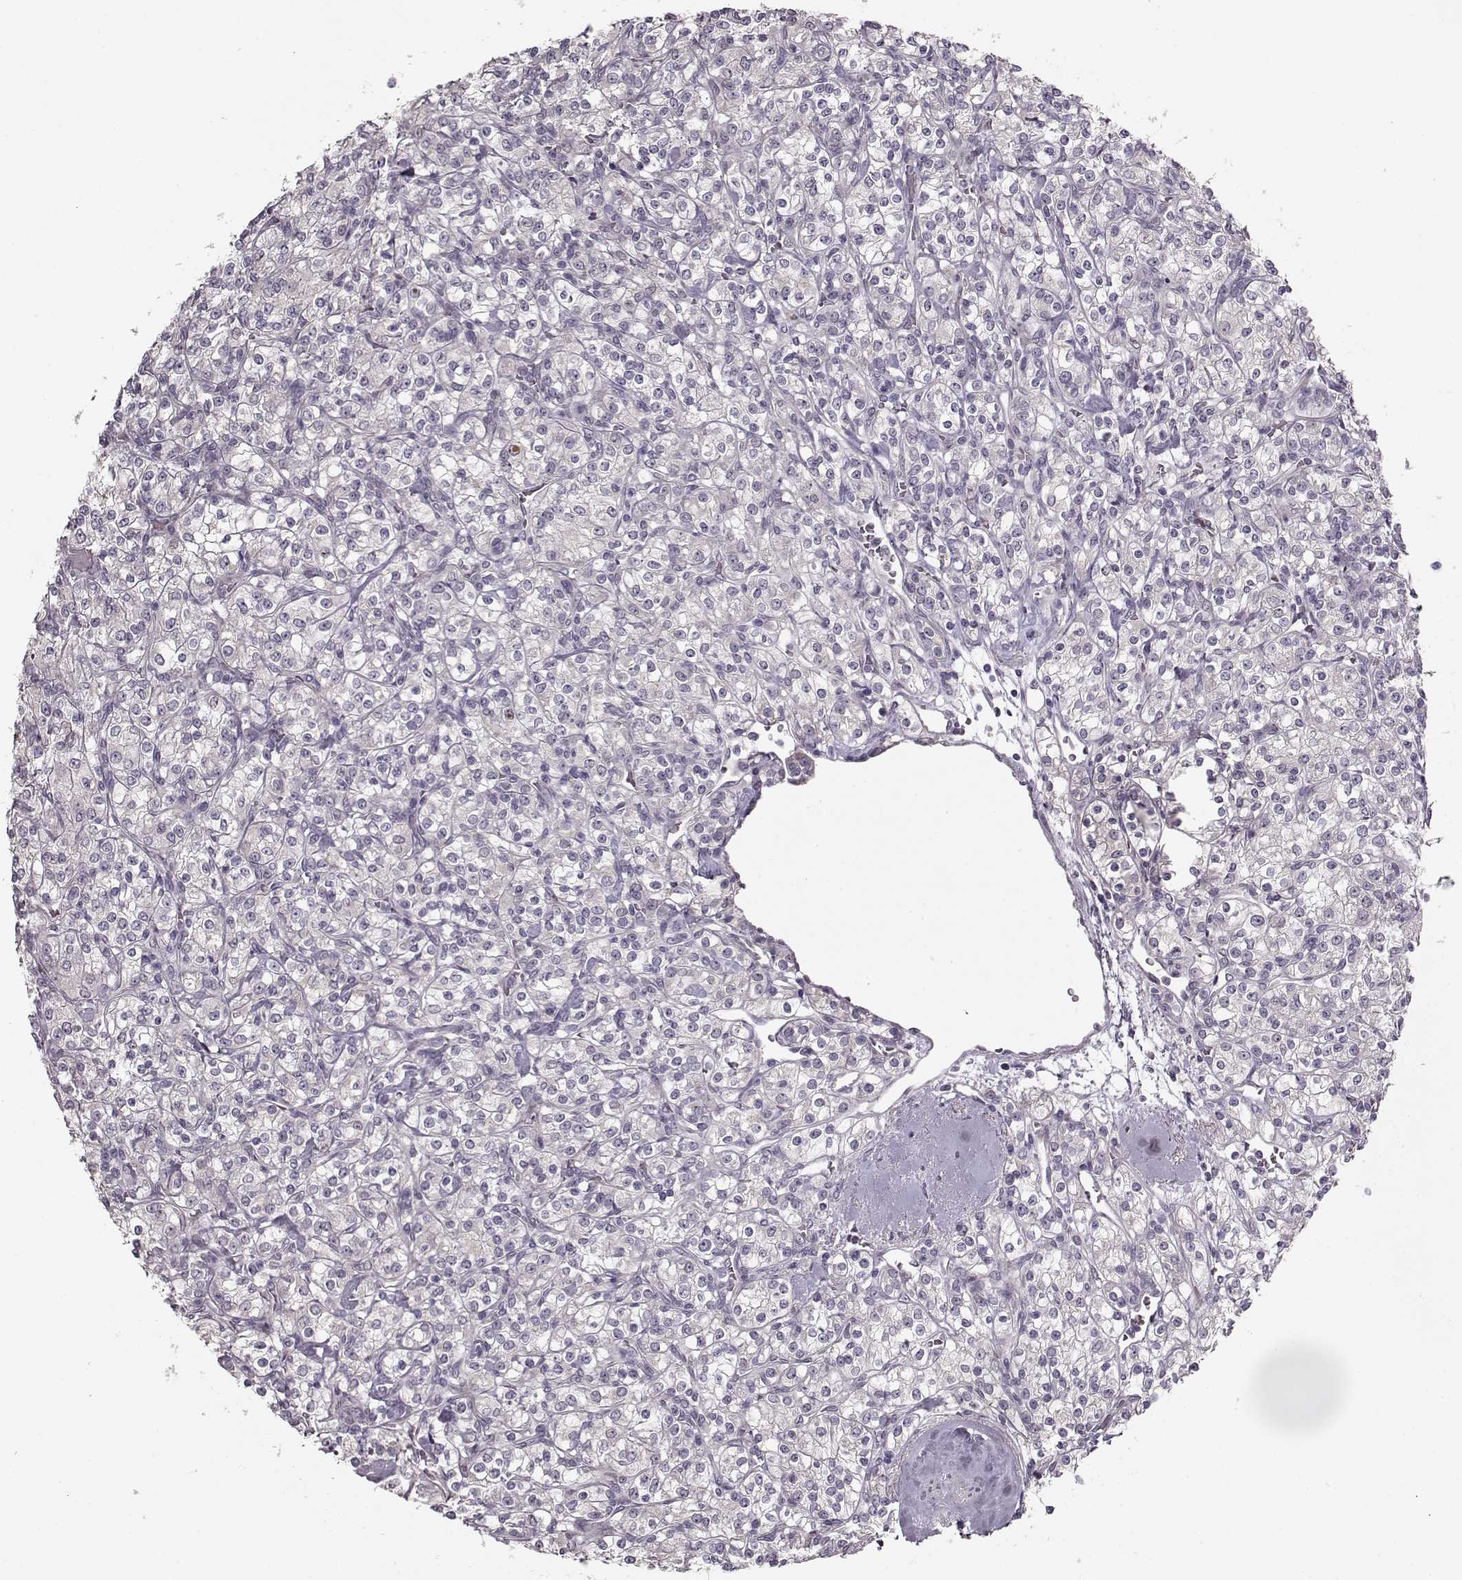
{"staining": {"intensity": "negative", "quantity": "none", "location": "none"}, "tissue": "renal cancer", "cell_type": "Tumor cells", "image_type": "cancer", "snomed": [{"axis": "morphology", "description": "Adenocarcinoma, NOS"}, {"axis": "topography", "description": "Kidney"}], "caption": "High magnification brightfield microscopy of renal adenocarcinoma stained with DAB (3,3'-diaminobenzidine) (brown) and counterstained with hematoxylin (blue): tumor cells show no significant expression. Nuclei are stained in blue.", "gene": "MAP6D1", "patient": {"sex": "male", "age": 77}}